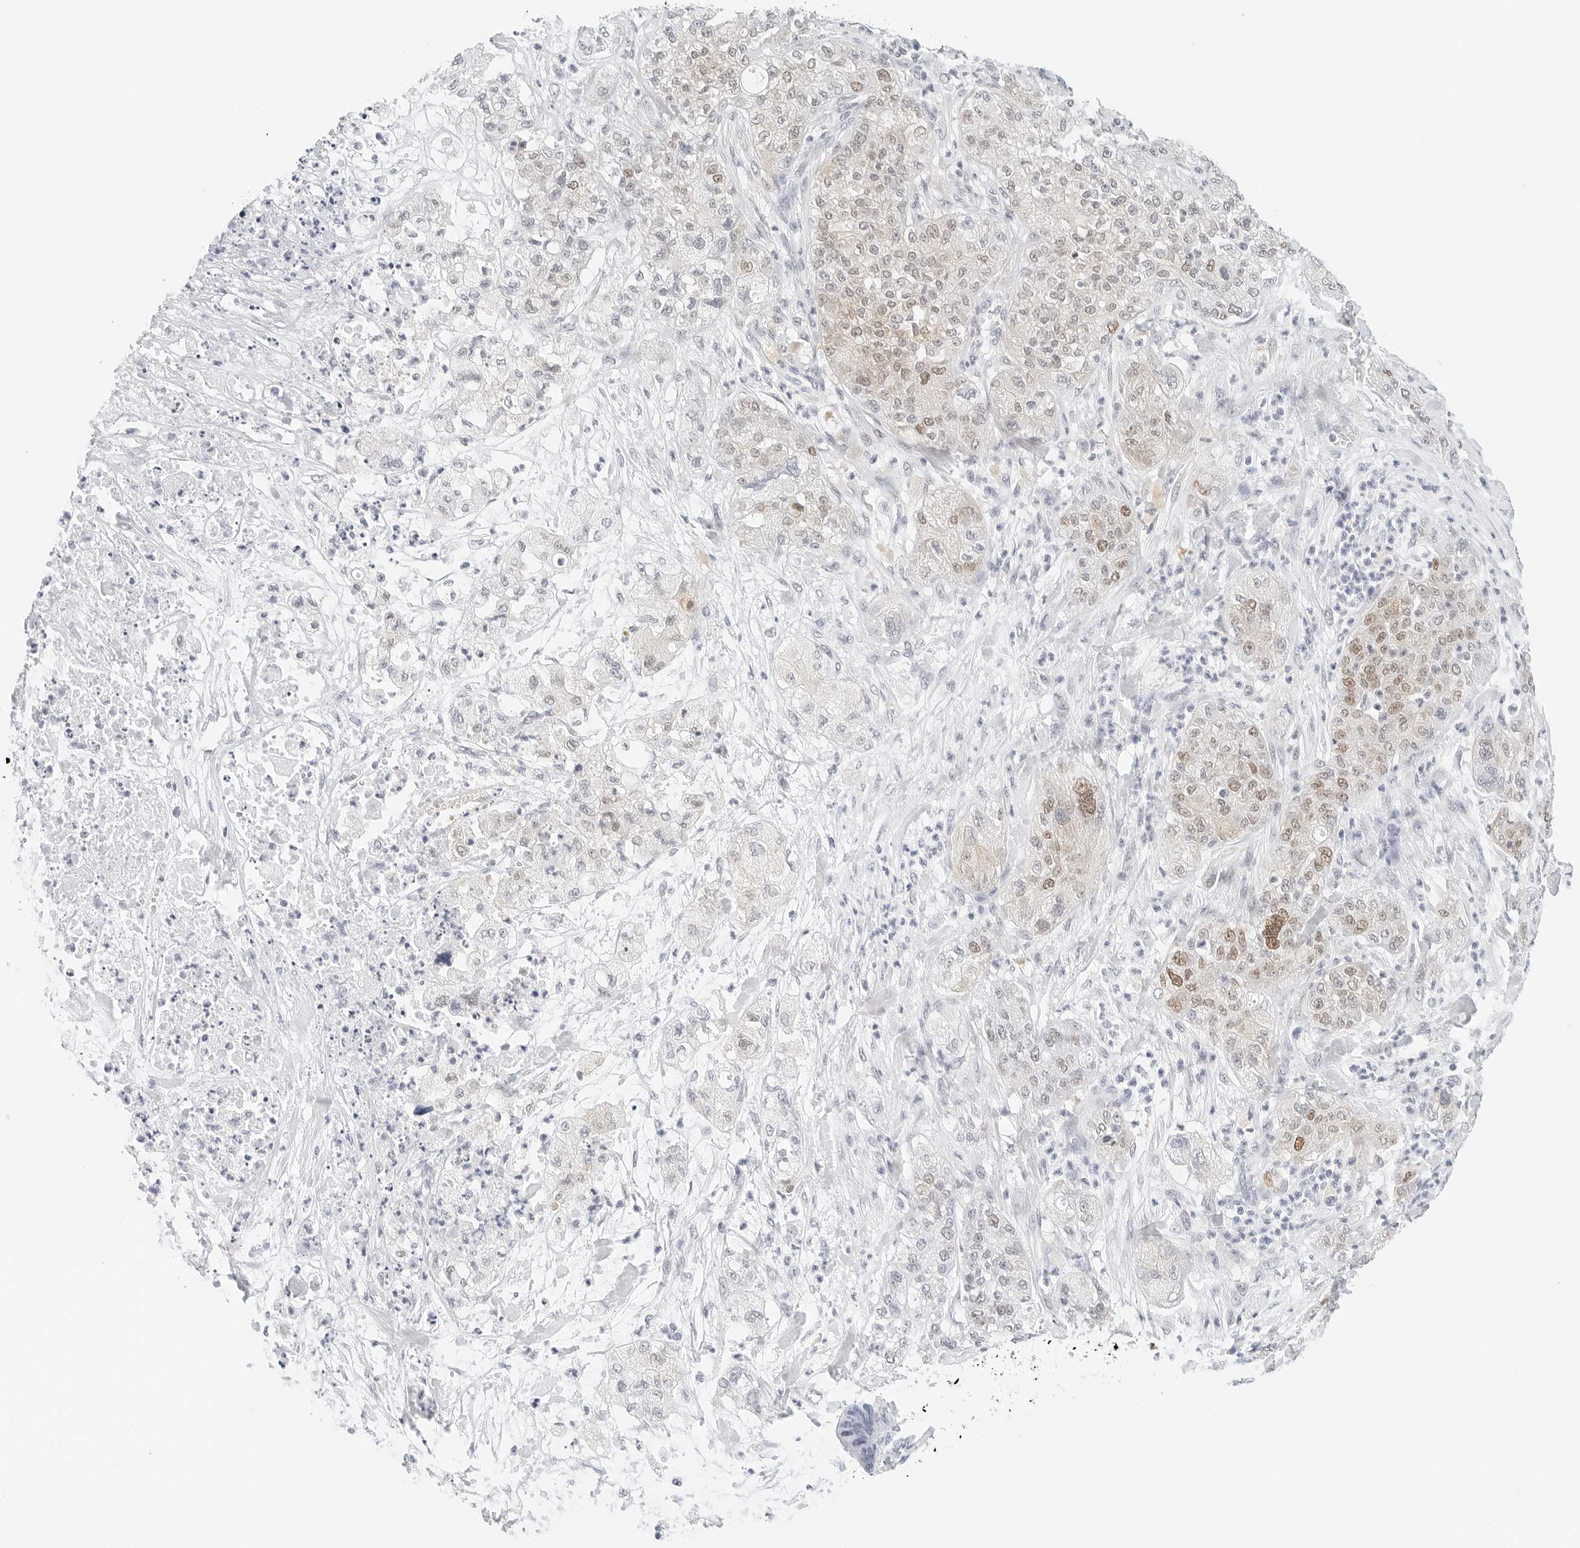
{"staining": {"intensity": "moderate", "quantity": "25%-75%", "location": "nuclear"}, "tissue": "pancreatic cancer", "cell_type": "Tumor cells", "image_type": "cancer", "snomed": [{"axis": "morphology", "description": "Adenocarcinoma, NOS"}, {"axis": "topography", "description": "Pancreas"}], "caption": "A histopathology image of adenocarcinoma (pancreatic) stained for a protein reveals moderate nuclear brown staining in tumor cells.", "gene": "CD22", "patient": {"sex": "female", "age": 78}}